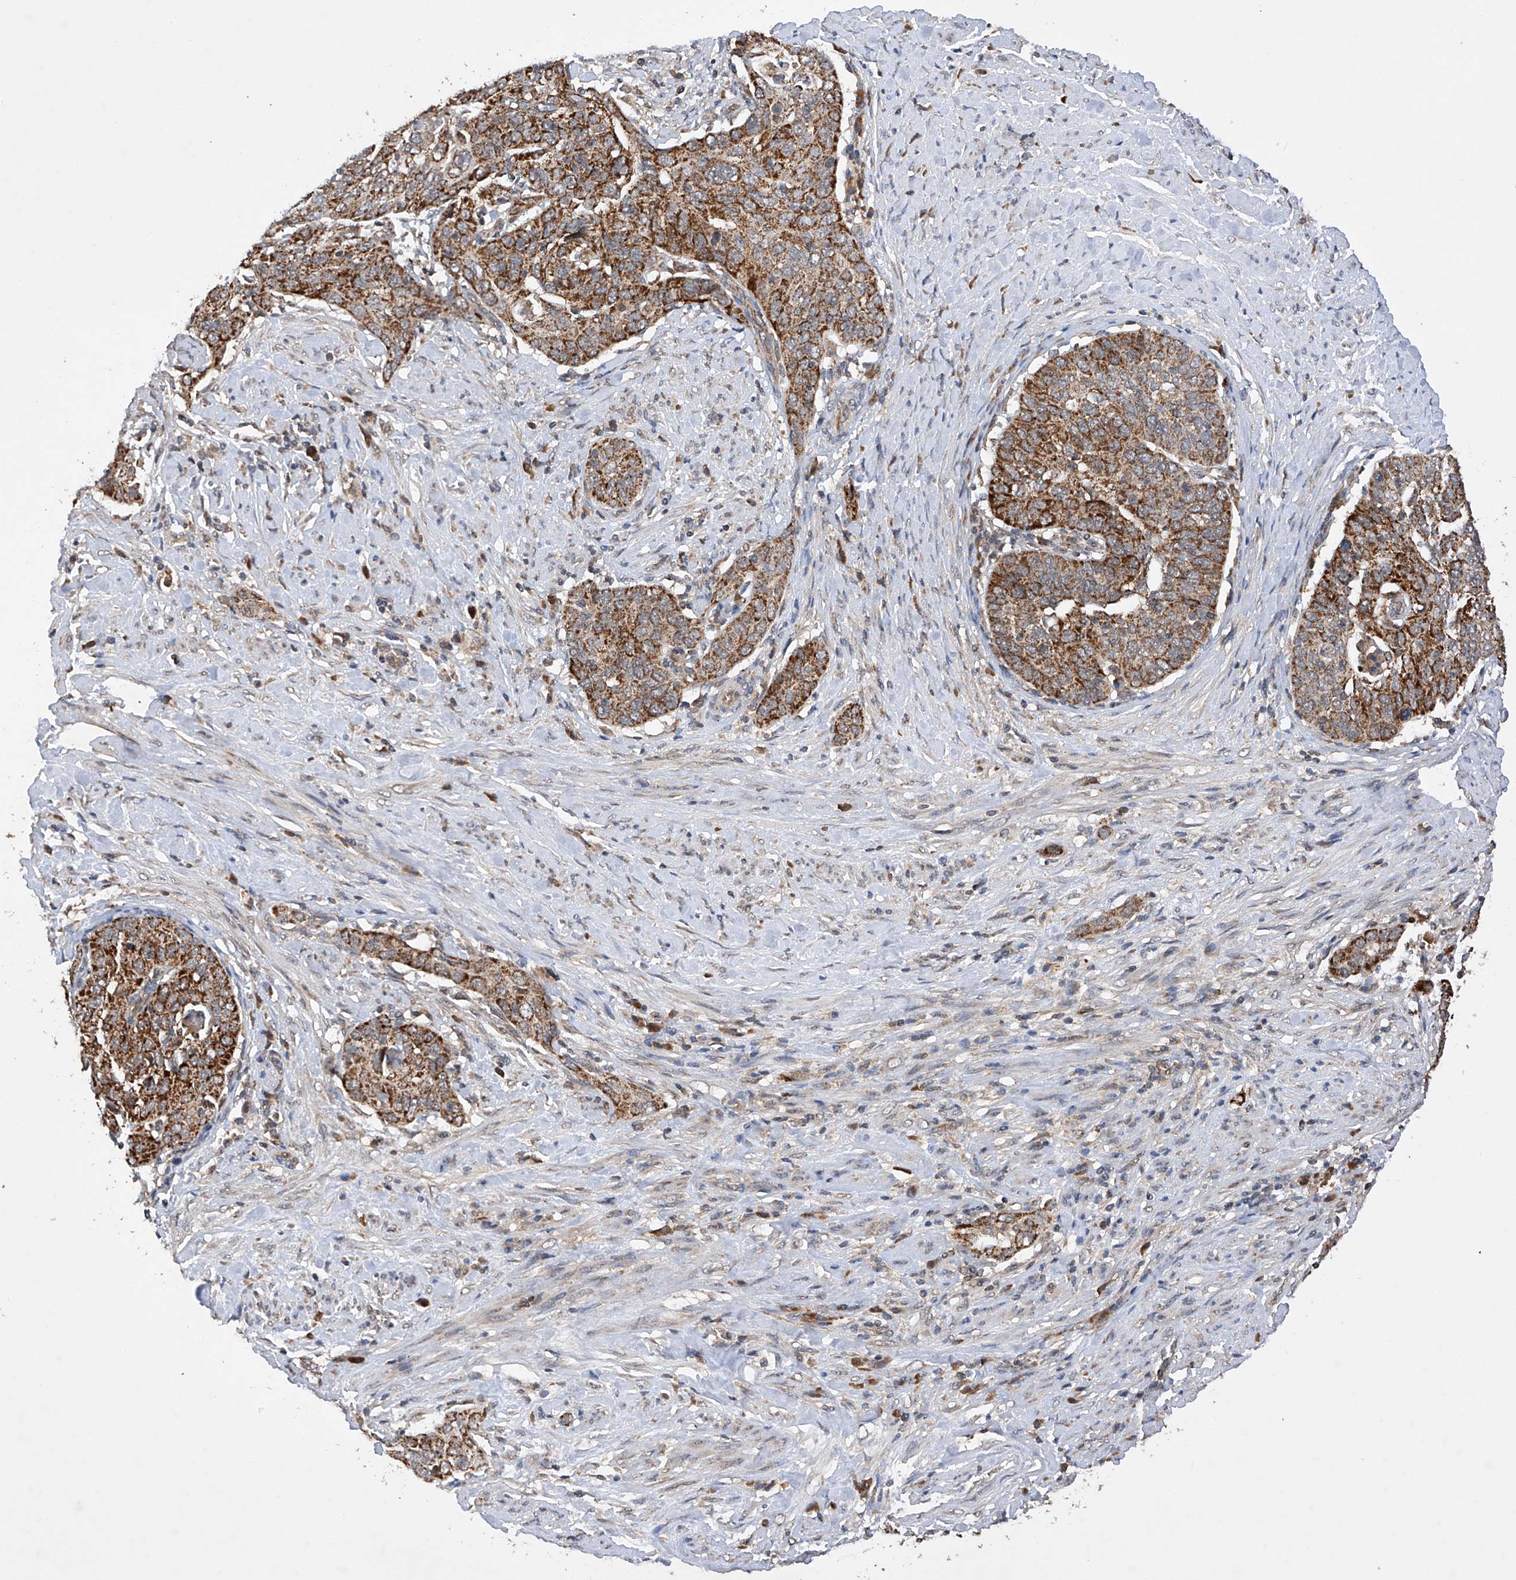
{"staining": {"intensity": "strong", "quantity": ">75%", "location": "cytoplasmic/membranous"}, "tissue": "cervical cancer", "cell_type": "Tumor cells", "image_type": "cancer", "snomed": [{"axis": "morphology", "description": "Squamous cell carcinoma, NOS"}, {"axis": "topography", "description": "Cervix"}], "caption": "Immunohistochemical staining of human squamous cell carcinoma (cervical) demonstrates strong cytoplasmic/membranous protein staining in approximately >75% of tumor cells.", "gene": "SDHAF4", "patient": {"sex": "female", "age": 60}}